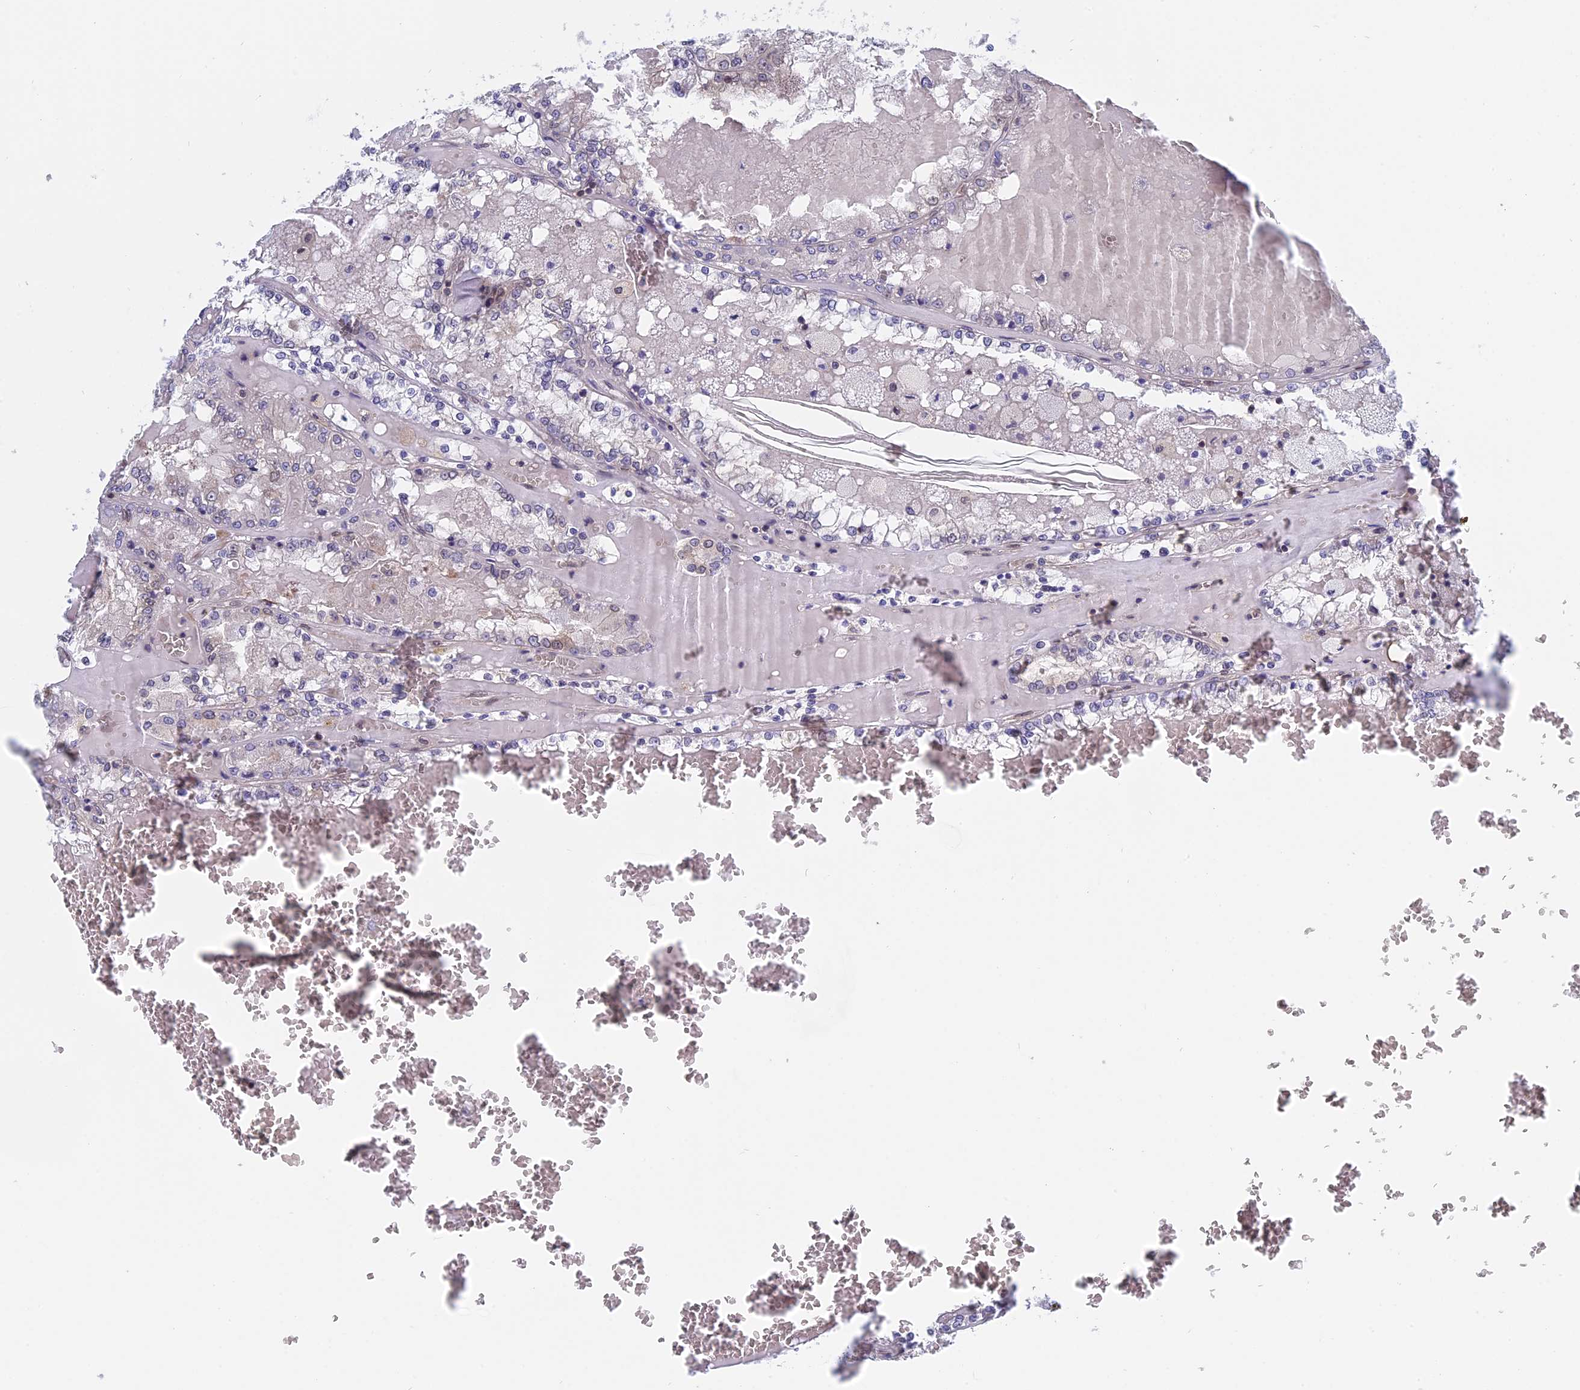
{"staining": {"intensity": "negative", "quantity": "none", "location": "none"}, "tissue": "renal cancer", "cell_type": "Tumor cells", "image_type": "cancer", "snomed": [{"axis": "morphology", "description": "Adenocarcinoma, NOS"}, {"axis": "topography", "description": "Kidney"}], "caption": "An image of human renal cancer (adenocarcinoma) is negative for staining in tumor cells.", "gene": "NAA10", "patient": {"sex": "female", "age": 56}}